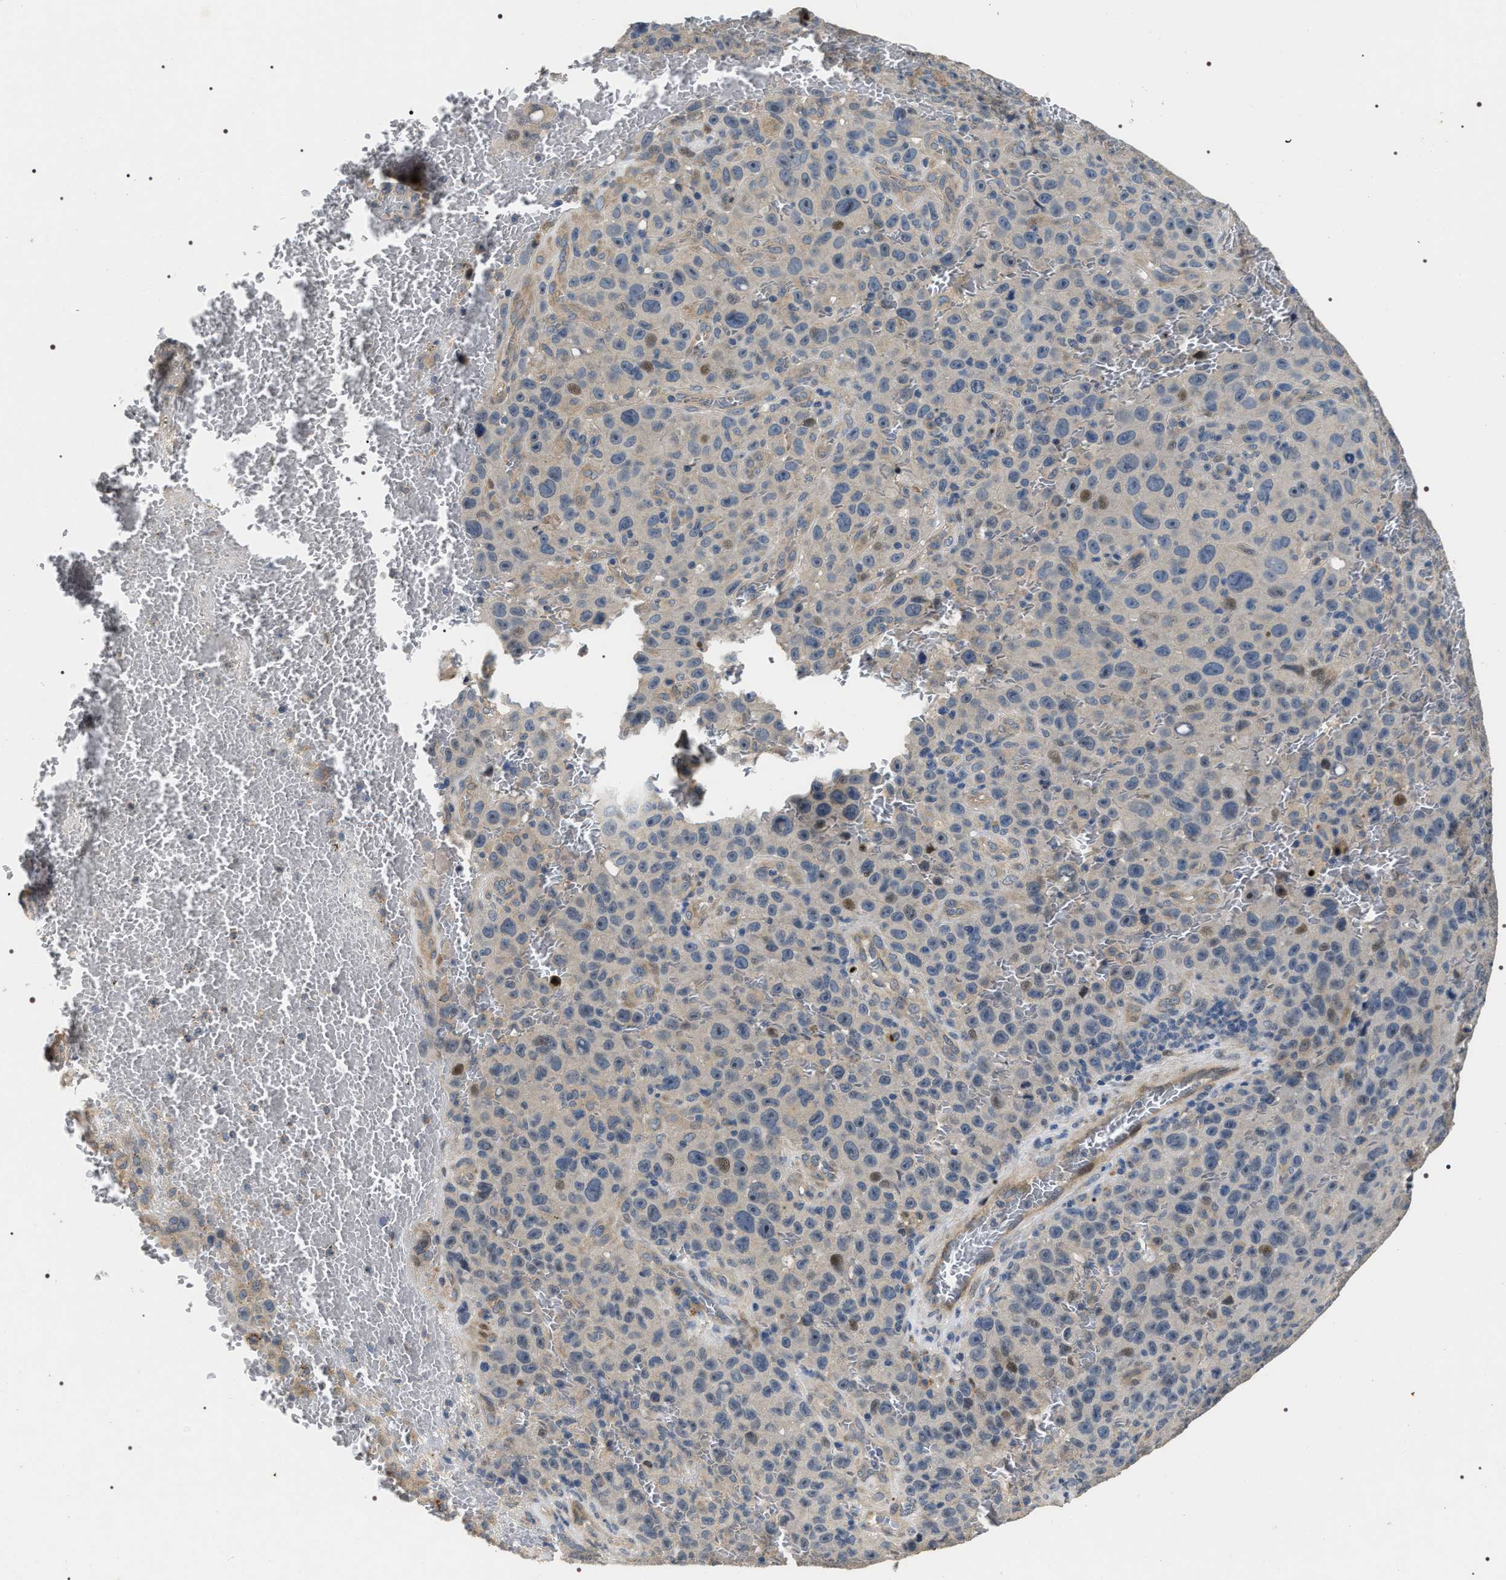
{"staining": {"intensity": "weak", "quantity": "<25%", "location": "nuclear"}, "tissue": "melanoma", "cell_type": "Tumor cells", "image_type": "cancer", "snomed": [{"axis": "morphology", "description": "Malignant melanoma, NOS"}, {"axis": "topography", "description": "Skin"}], "caption": "Protein analysis of malignant melanoma displays no significant positivity in tumor cells.", "gene": "IFT81", "patient": {"sex": "female", "age": 82}}